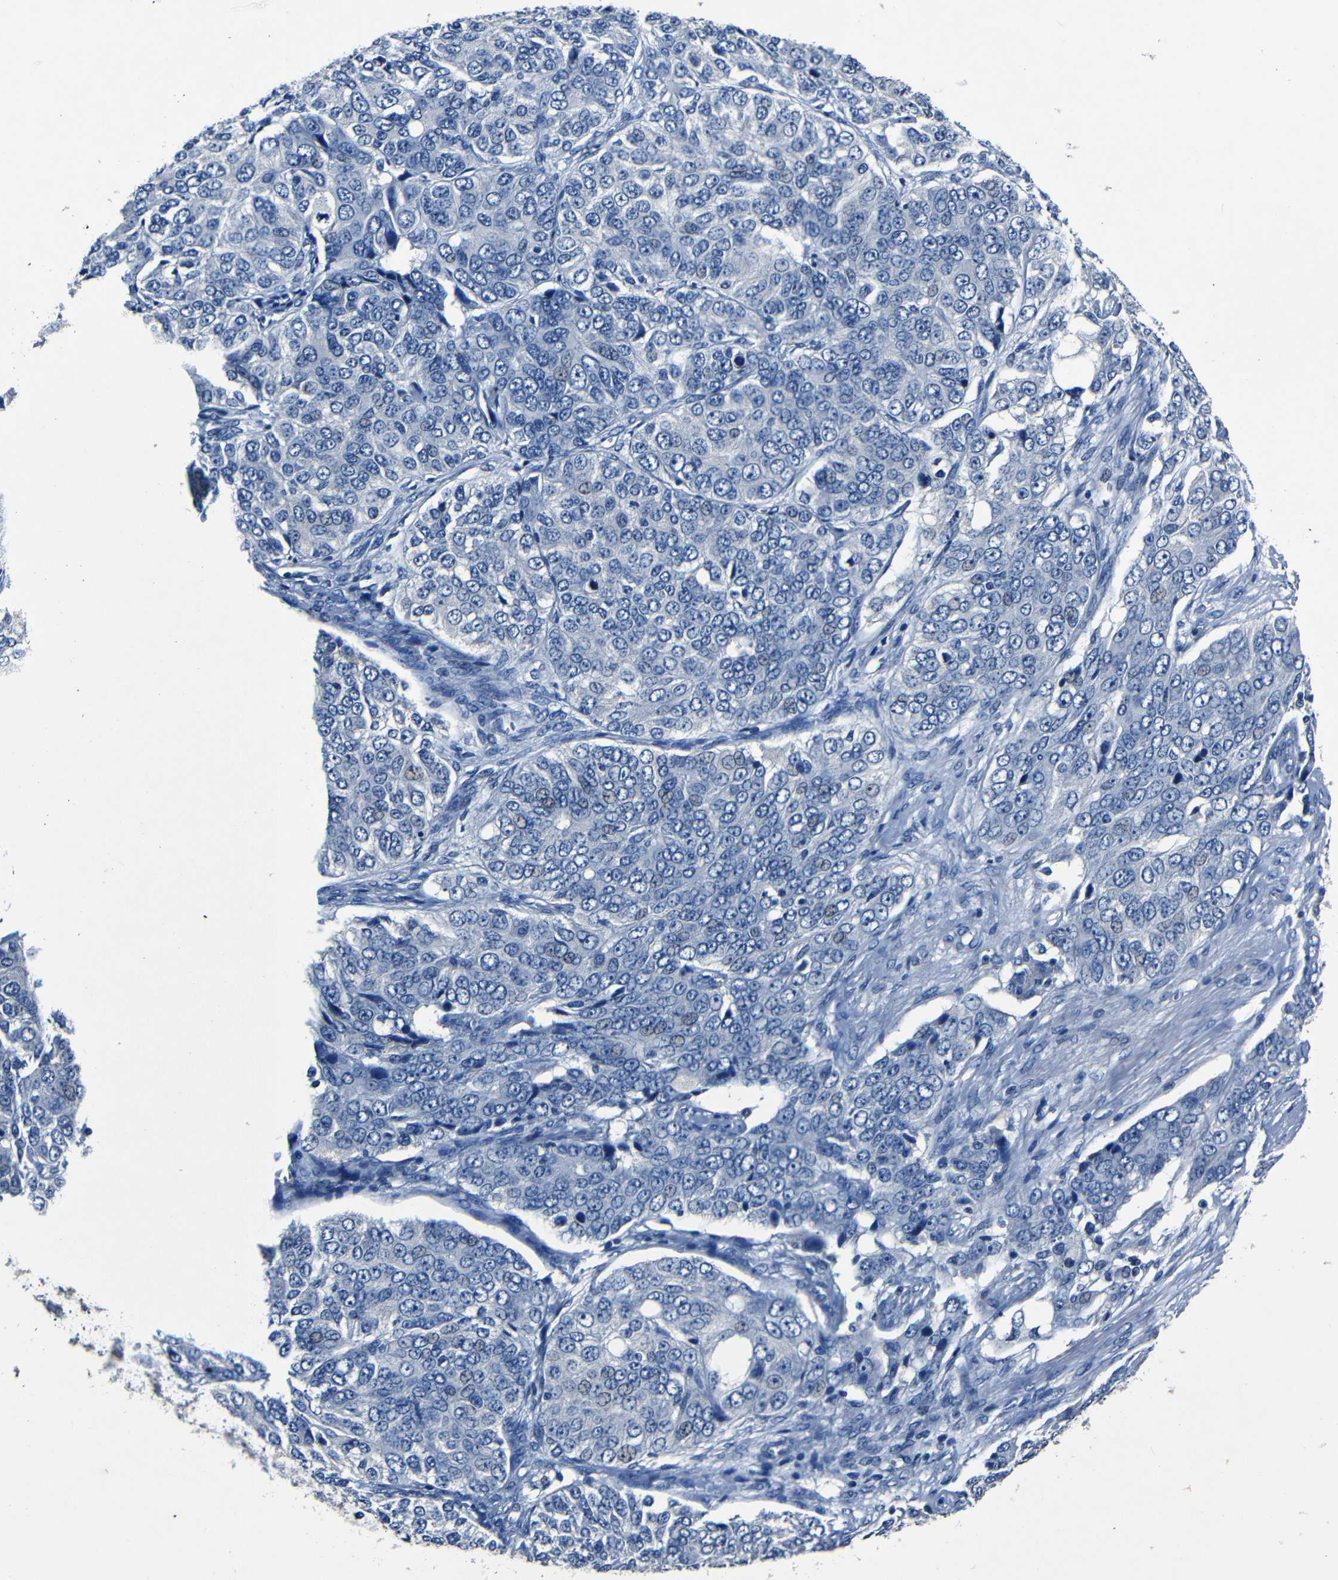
{"staining": {"intensity": "negative", "quantity": "none", "location": "none"}, "tissue": "ovarian cancer", "cell_type": "Tumor cells", "image_type": "cancer", "snomed": [{"axis": "morphology", "description": "Carcinoma, endometroid"}, {"axis": "topography", "description": "Ovary"}], "caption": "High power microscopy histopathology image of an immunohistochemistry (IHC) histopathology image of ovarian endometroid carcinoma, revealing no significant positivity in tumor cells.", "gene": "NCMAP", "patient": {"sex": "female", "age": 51}}